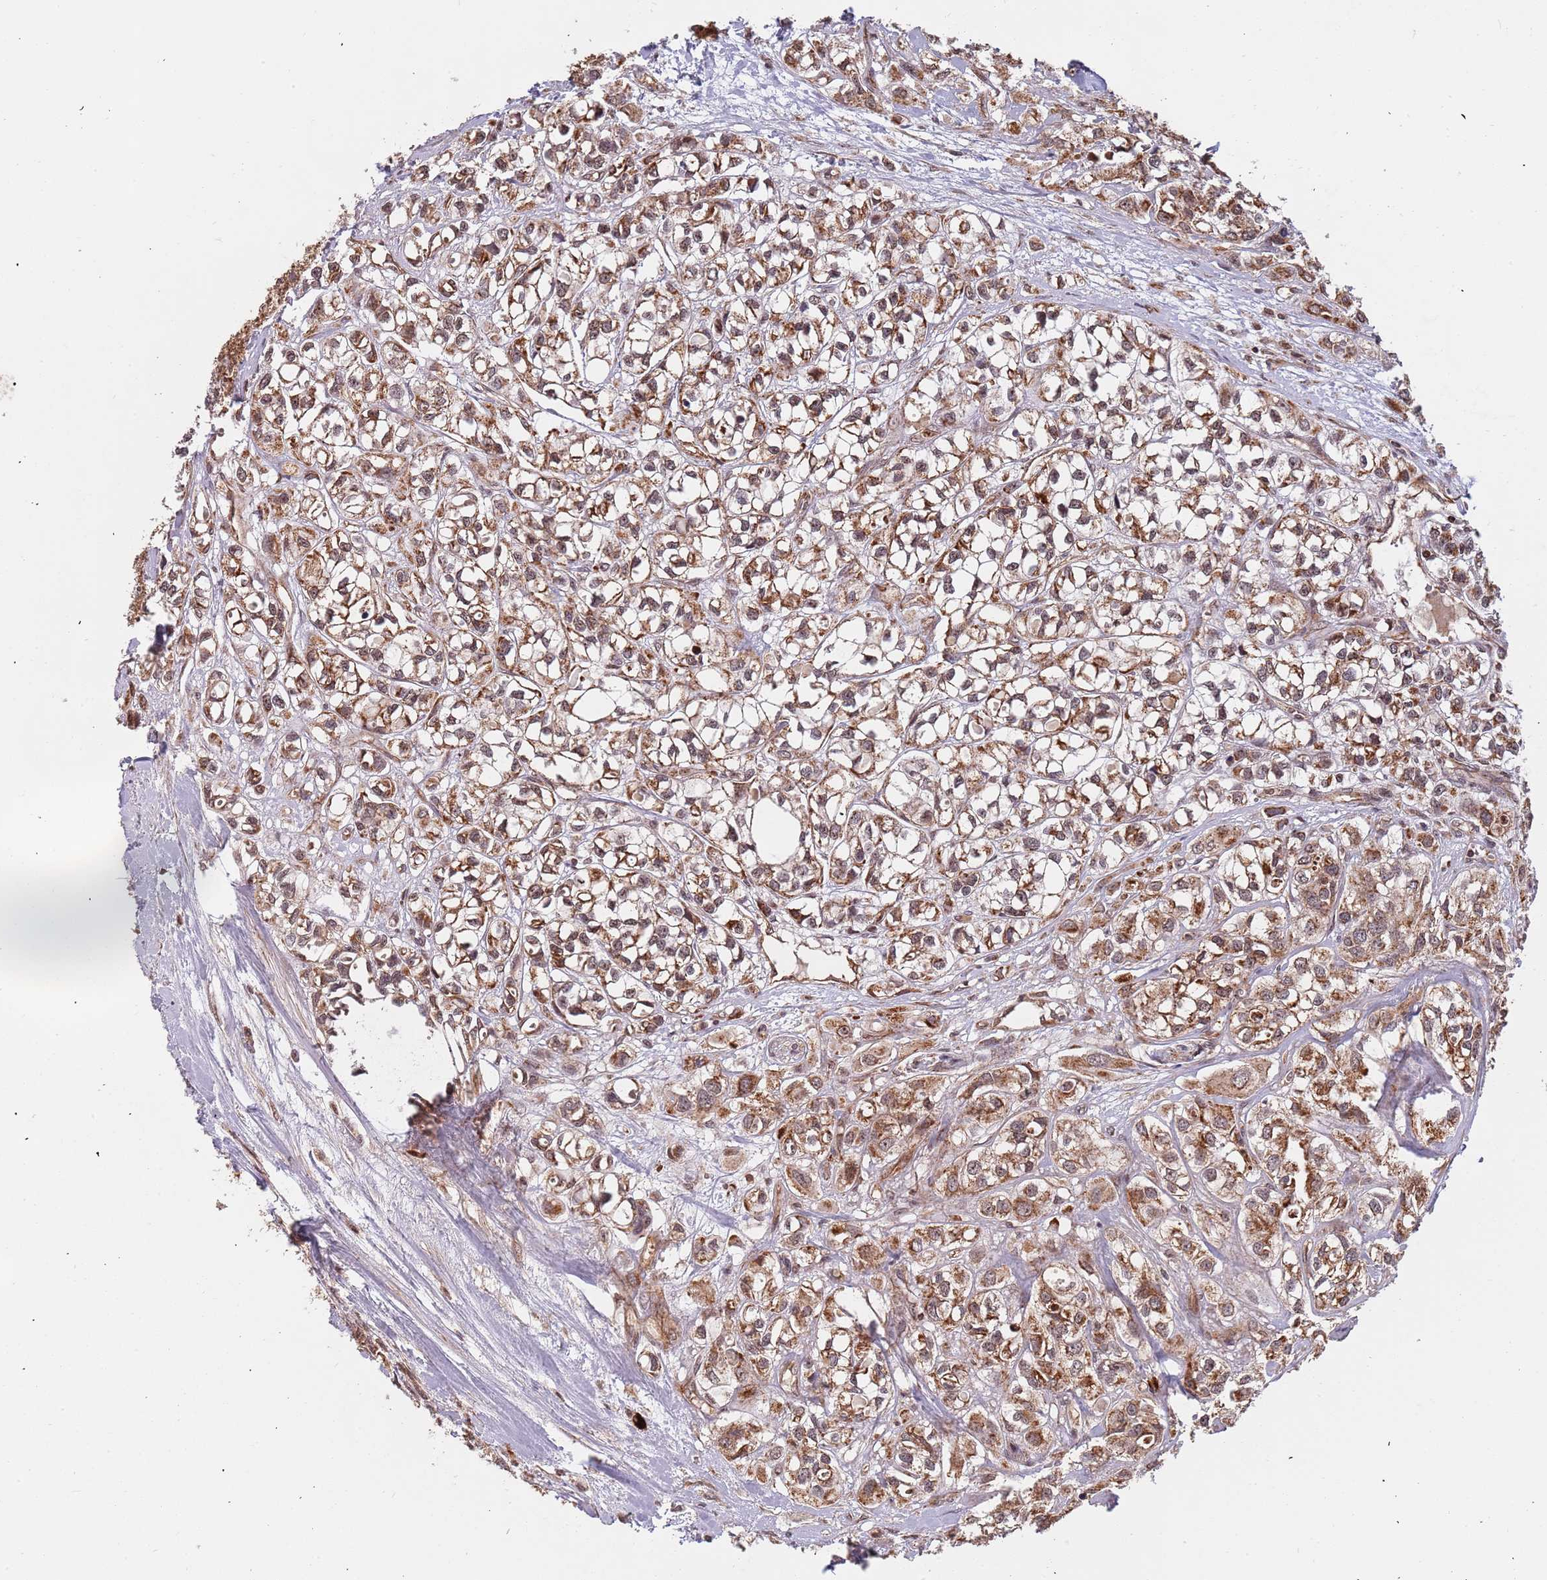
{"staining": {"intensity": "moderate", "quantity": ">75%", "location": "cytoplasmic/membranous"}, "tissue": "urothelial cancer", "cell_type": "Tumor cells", "image_type": "cancer", "snomed": [{"axis": "morphology", "description": "Urothelial carcinoma, High grade"}, {"axis": "topography", "description": "Urinary bladder"}], "caption": "Immunohistochemical staining of human high-grade urothelial carcinoma exhibits medium levels of moderate cytoplasmic/membranous protein expression in approximately >75% of tumor cells.", "gene": "DCHS1", "patient": {"sex": "male", "age": 67}}